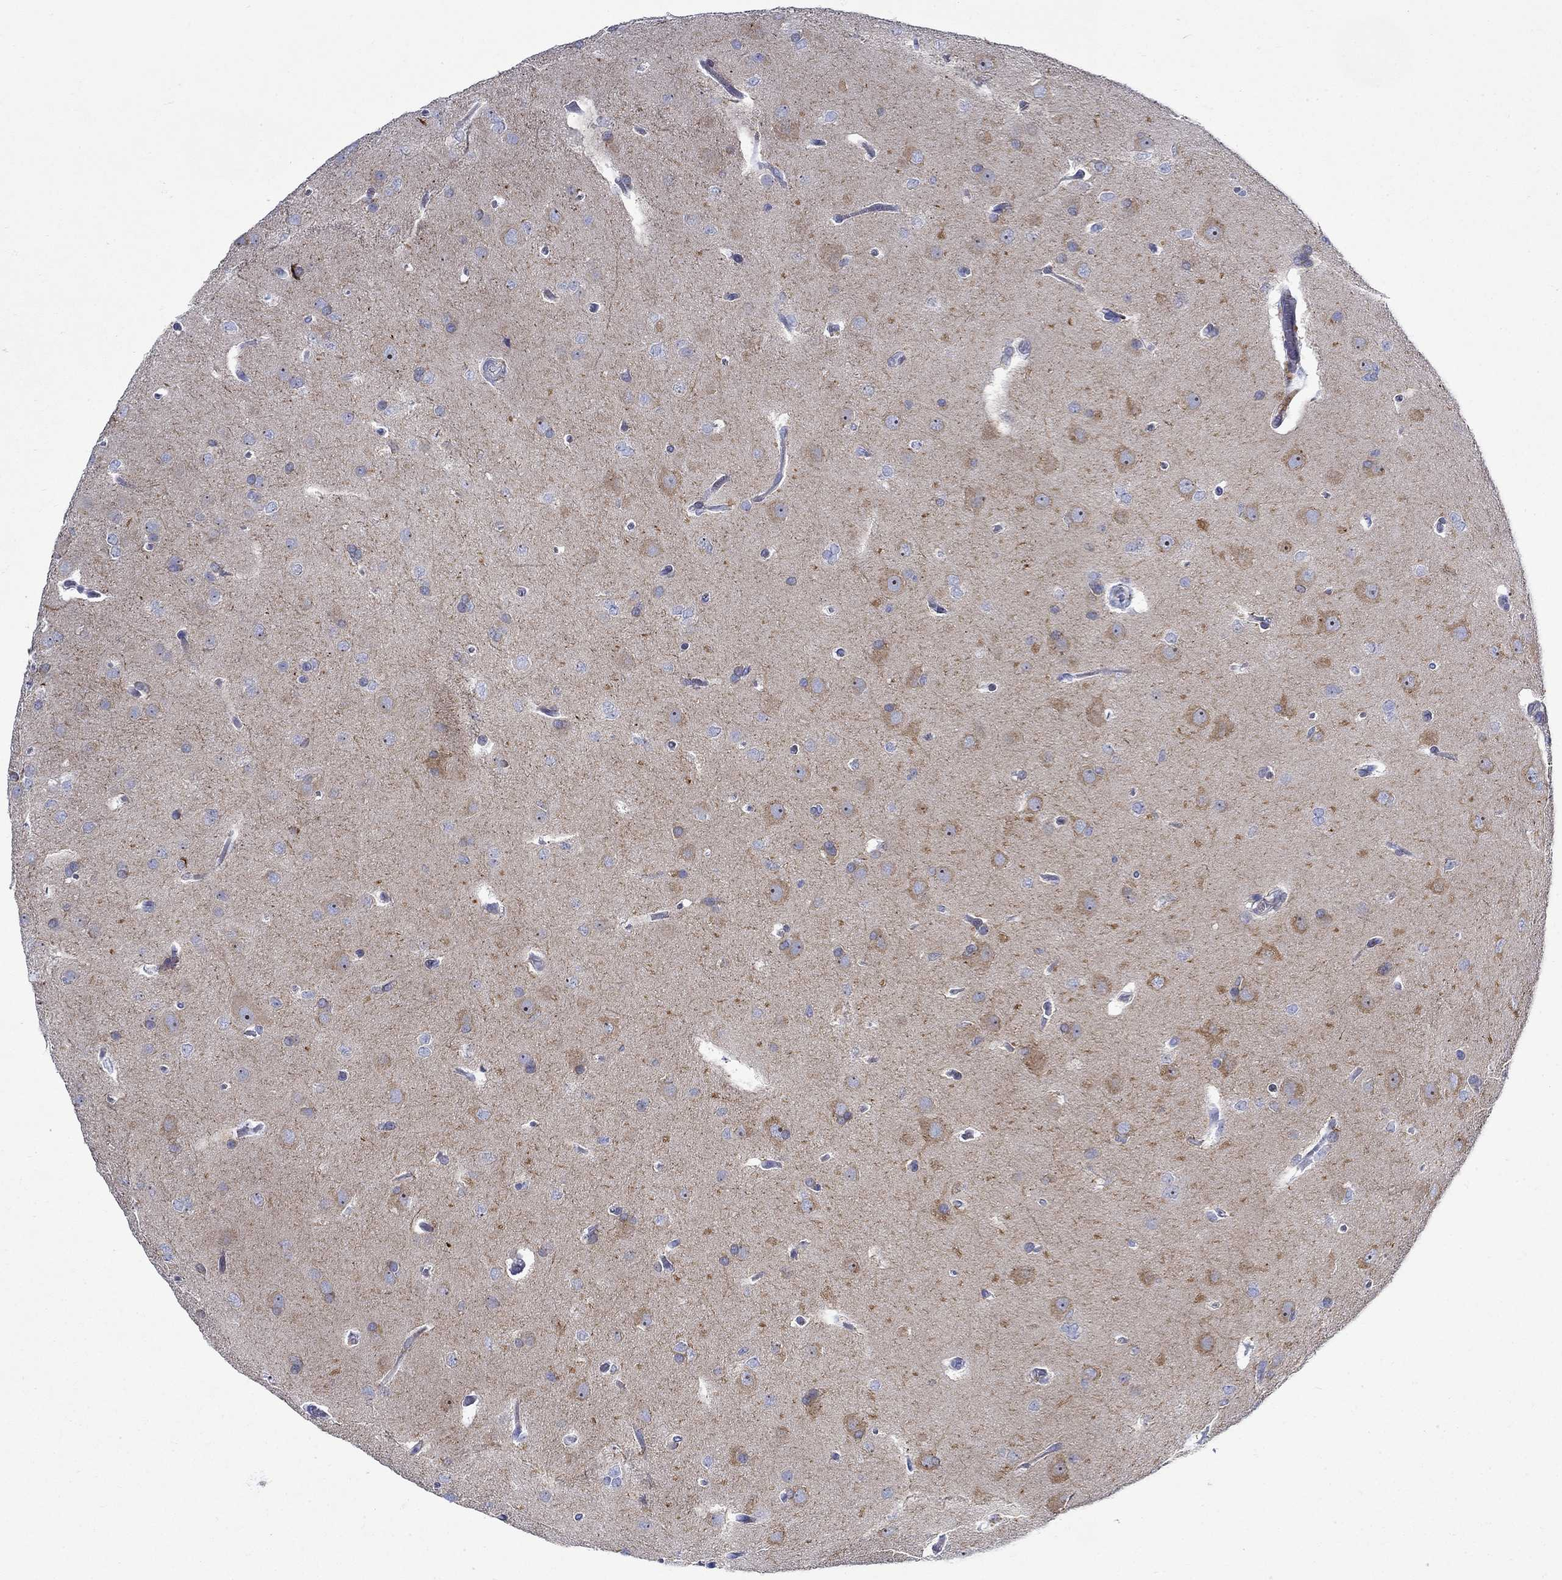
{"staining": {"intensity": "moderate", "quantity": "<25%", "location": "cytoplasmic/membranous"}, "tissue": "glioma", "cell_type": "Tumor cells", "image_type": "cancer", "snomed": [{"axis": "morphology", "description": "Glioma, malignant, Low grade"}, {"axis": "topography", "description": "Brain"}], "caption": "Protein expression analysis of glioma exhibits moderate cytoplasmic/membranous staining in approximately <25% of tumor cells. The protein is shown in brown color, while the nuclei are stained blue.", "gene": "KSR2", "patient": {"sex": "female", "age": 32}}